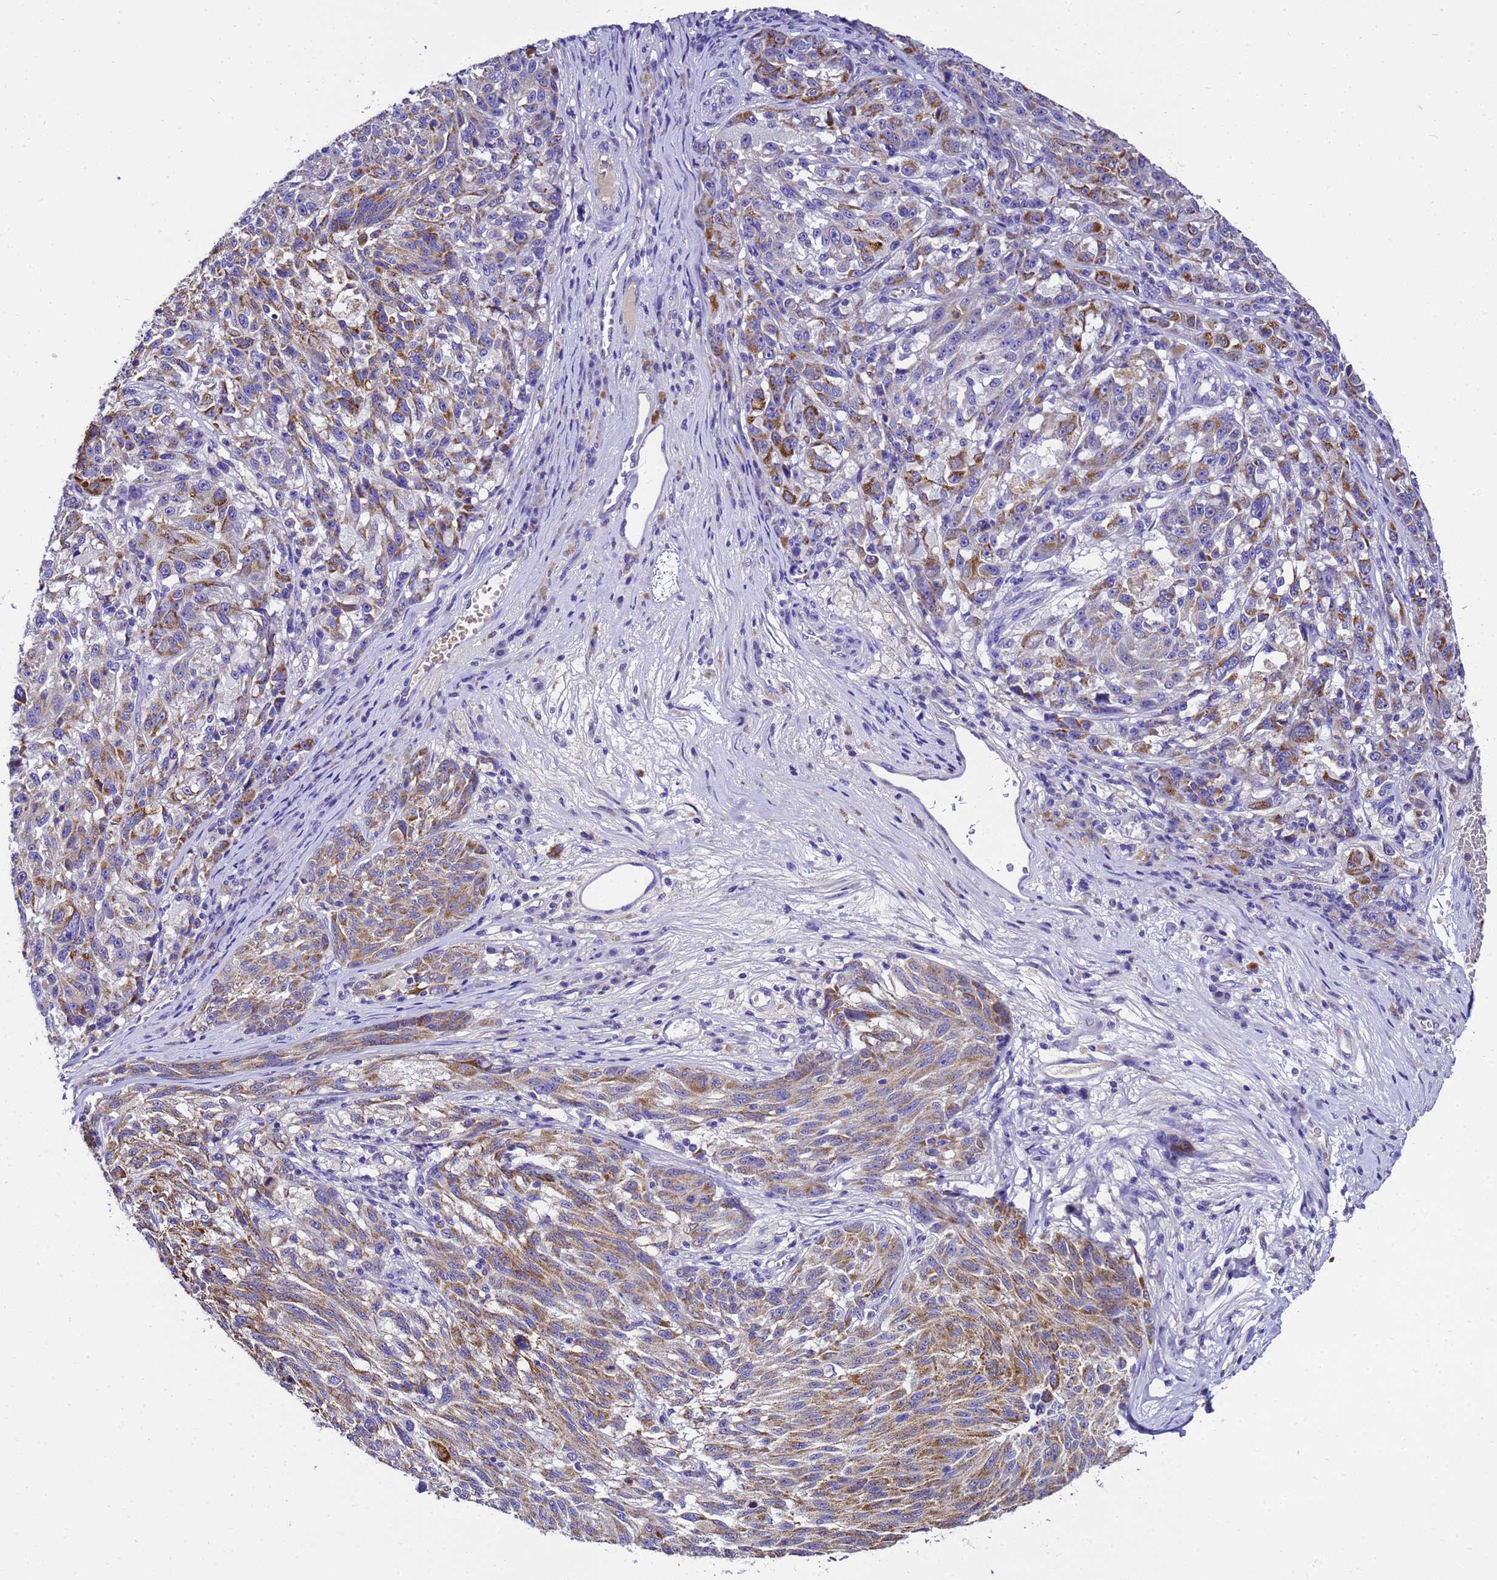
{"staining": {"intensity": "moderate", "quantity": ">75%", "location": "cytoplasmic/membranous"}, "tissue": "melanoma", "cell_type": "Tumor cells", "image_type": "cancer", "snomed": [{"axis": "morphology", "description": "Malignant melanoma, NOS"}, {"axis": "topography", "description": "Skin"}], "caption": "Immunohistochemistry (IHC) staining of malignant melanoma, which displays medium levels of moderate cytoplasmic/membranous positivity in about >75% of tumor cells indicating moderate cytoplasmic/membranous protein staining. The staining was performed using DAB (brown) for protein detection and nuclei were counterstained in hematoxylin (blue).", "gene": "UGT2A1", "patient": {"sex": "male", "age": 53}}